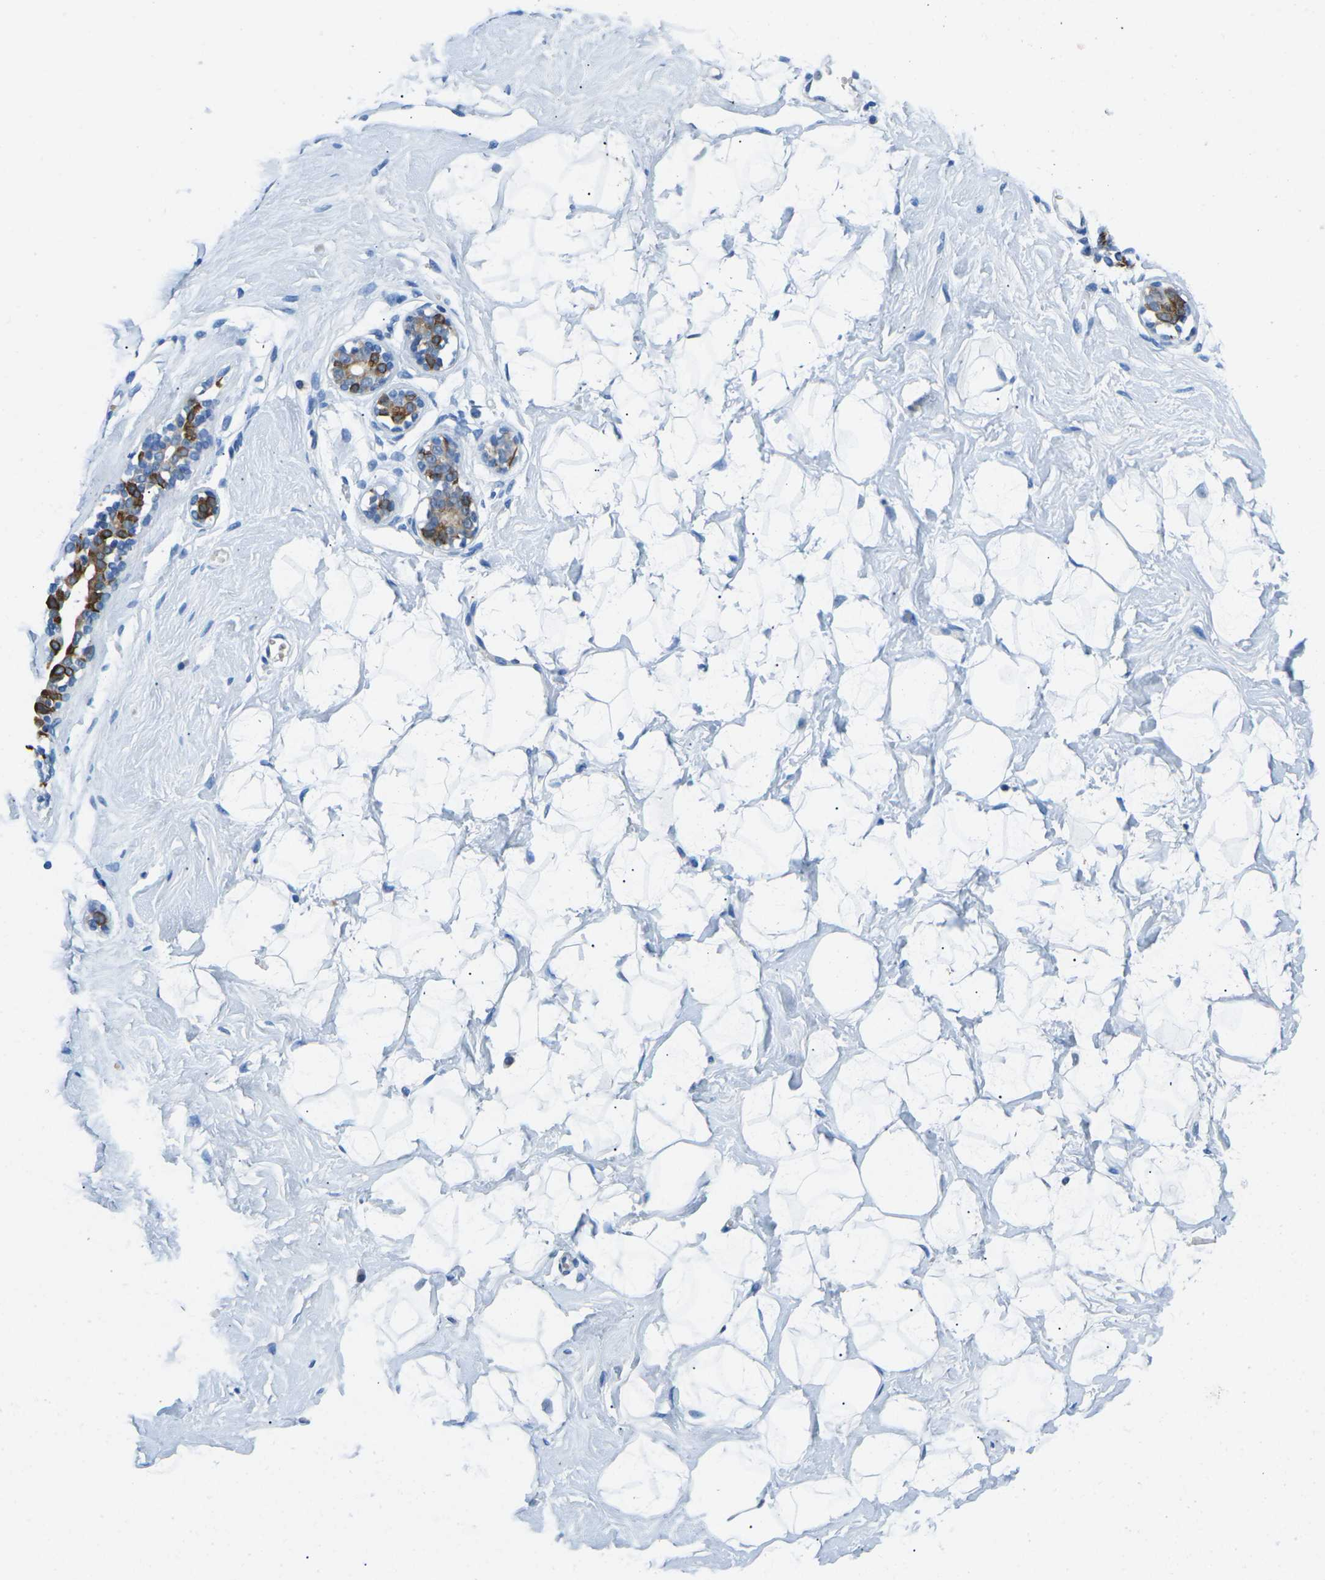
{"staining": {"intensity": "negative", "quantity": "none", "location": "none"}, "tissue": "breast", "cell_type": "Adipocytes", "image_type": "normal", "snomed": [{"axis": "morphology", "description": "Normal tissue, NOS"}, {"axis": "topography", "description": "Breast"}], "caption": "This micrograph is of normal breast stained with immunohistochemistry (IHC) to label a protein in brown with the nuclei are counter-stained blue. There is no expression in adipocytes. (DAB immunohistochemistry visualized using brightfield microscopy, high magnification).", "gene": "TM6SF1", "patient": {"sex": "female", "age": 23}}